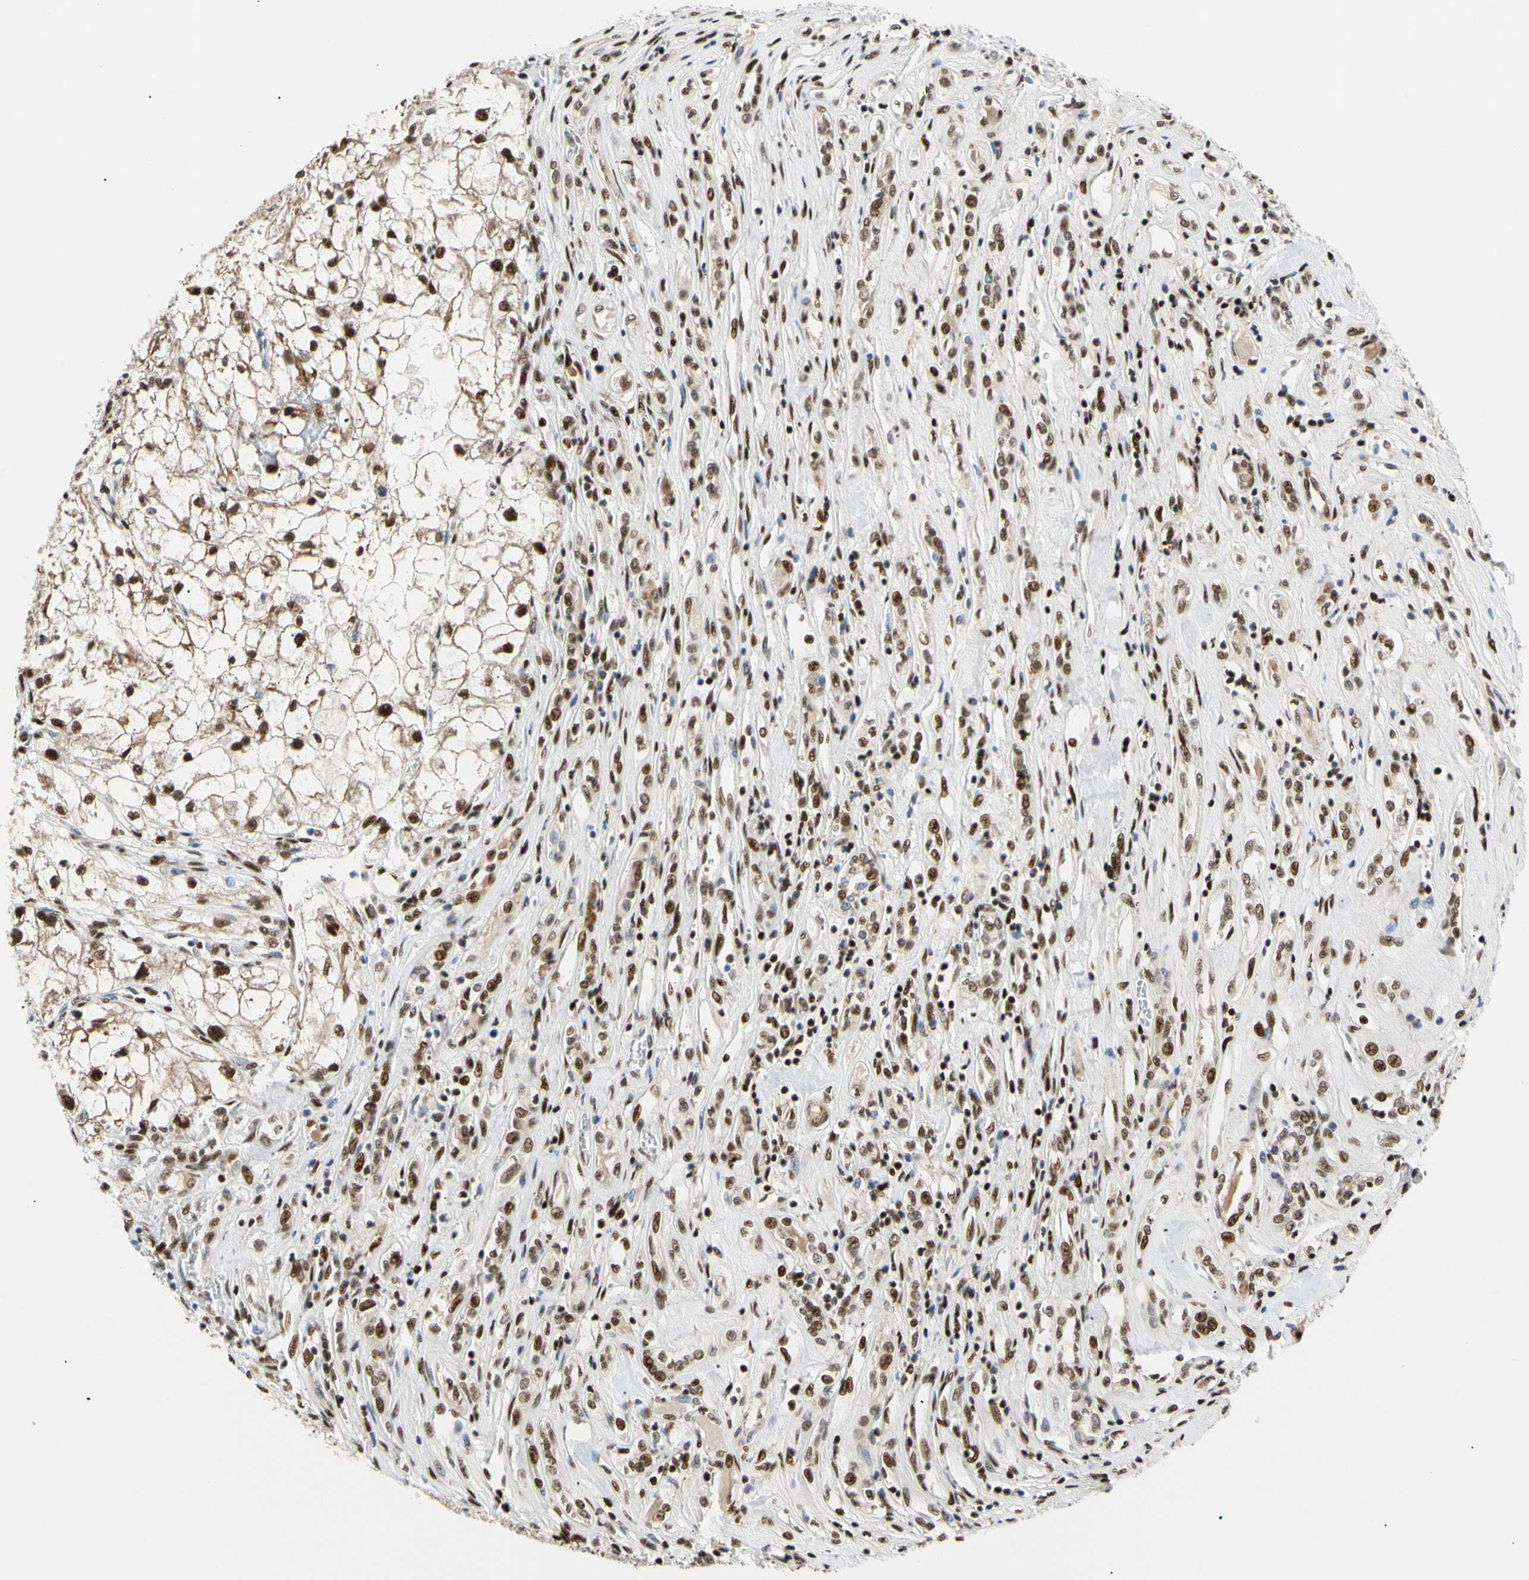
{"staining": {"intensity": "moderate", "quantity": ">75%", "location": "nuclear"}, "tissue": "renal cancer", "cell_type": "Tumor cells", "image_type": "cancer", "snomed": [{"axis": "morphology", "description": "Adenocarcinoma, NOS"}, {"axis": "topography", "description": "Kidney"}], "caption": "Immunohistochemical staining of human renal cancer (adenocarcinoma) demonstrates medium levels of moderate nuclear protein staining in approximately >75% of tumor cells. (DAB = brown stain, brightfield microscopy at high magnification).", "gene": "E2F1", "patient": {"sex": "female", "age": 70}}